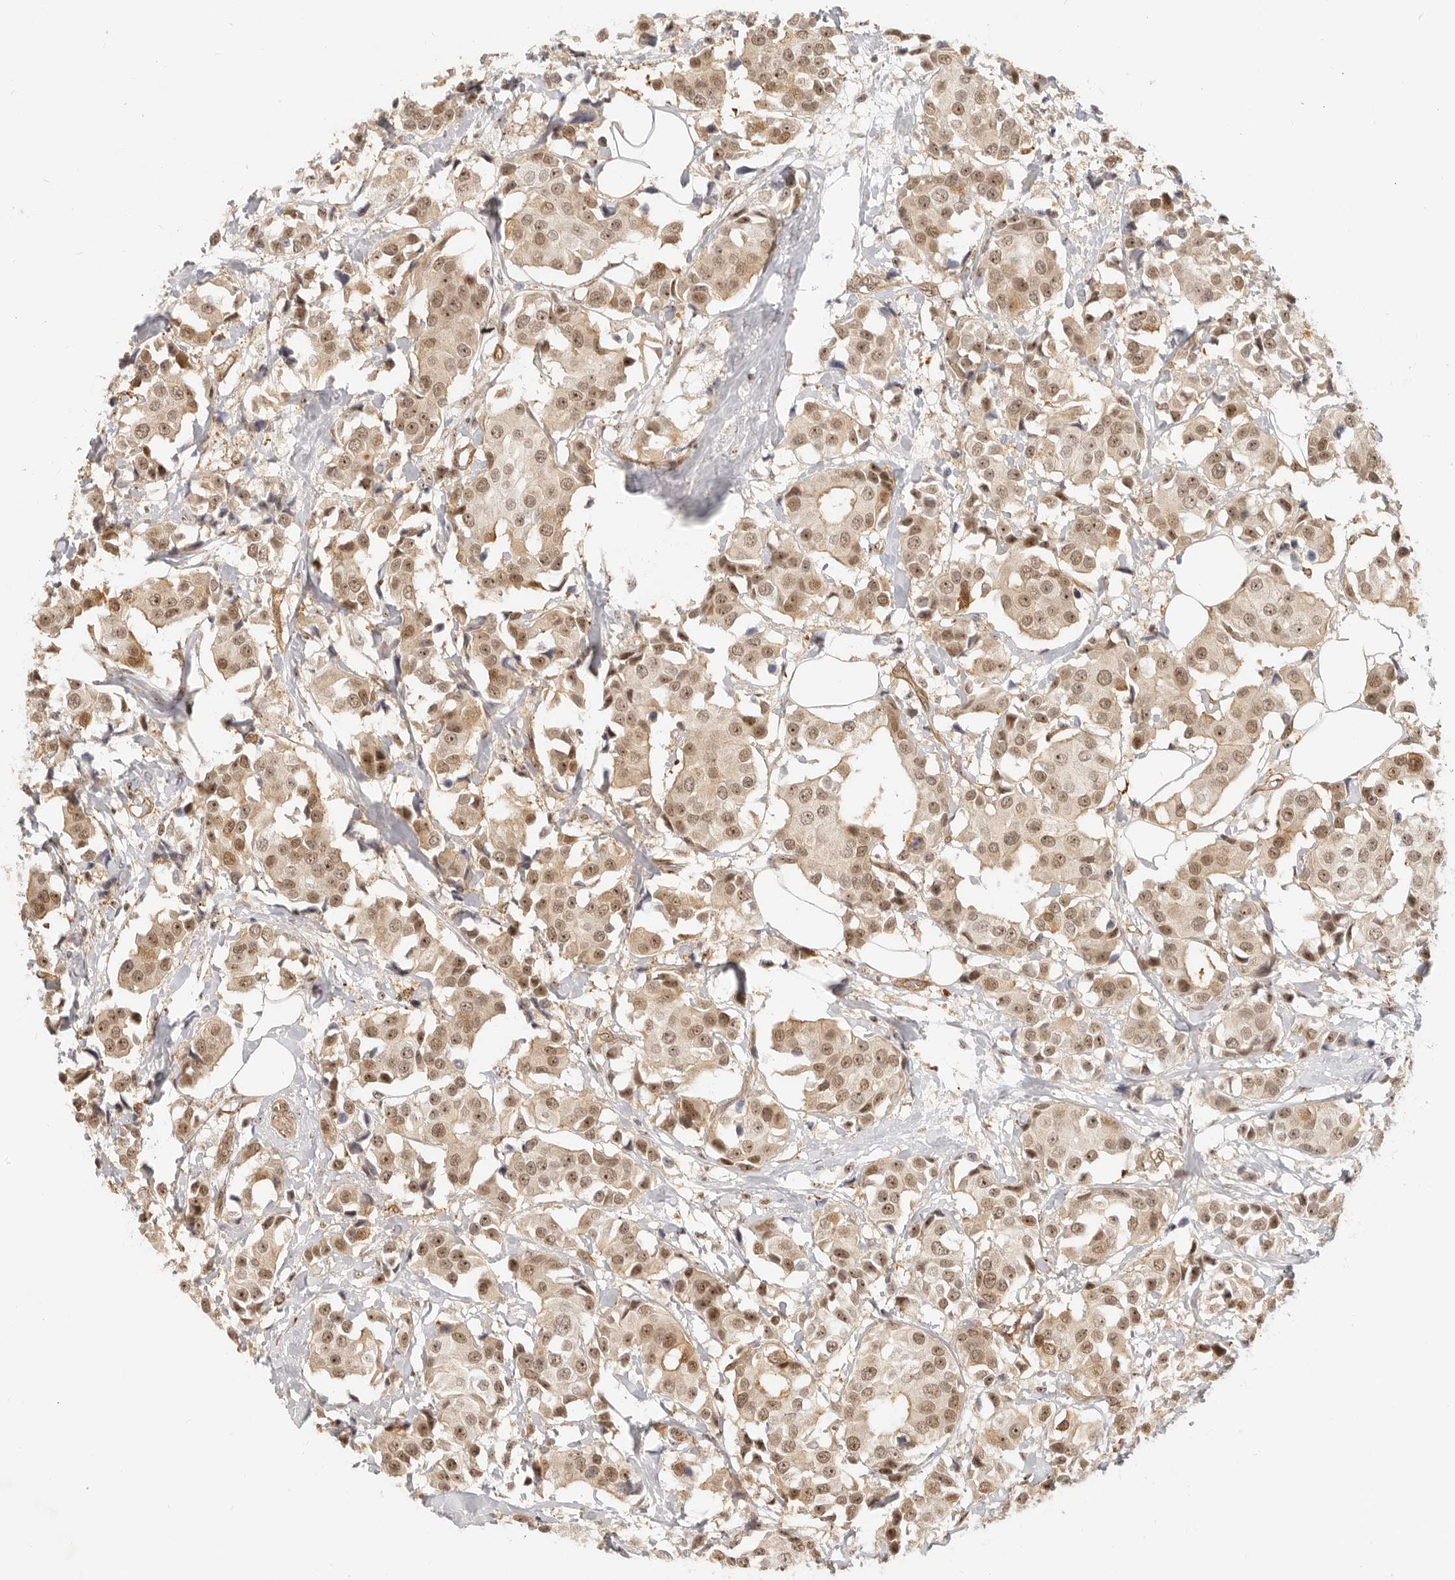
{"staining": {"intensity": "moderate", "quantity": ">75%", "location": "nuclear"}, "tissue": "breast cancer", "cell_type": "Tumor cells", "image_type": "cancer", "snomed": [{"axis": "morphology", "description": "Normal tissue, NOS"}, {"axis": "morphology", "description": "Duct carcinoma"}, {"axis": "topography", "description": "Breast"}], "caption": "Breast cancer stained for a protein displays moderate nuclear positivity in tumor cells.", "gene": "BAP1", "patient": {"sex": "female", "age": 39}}